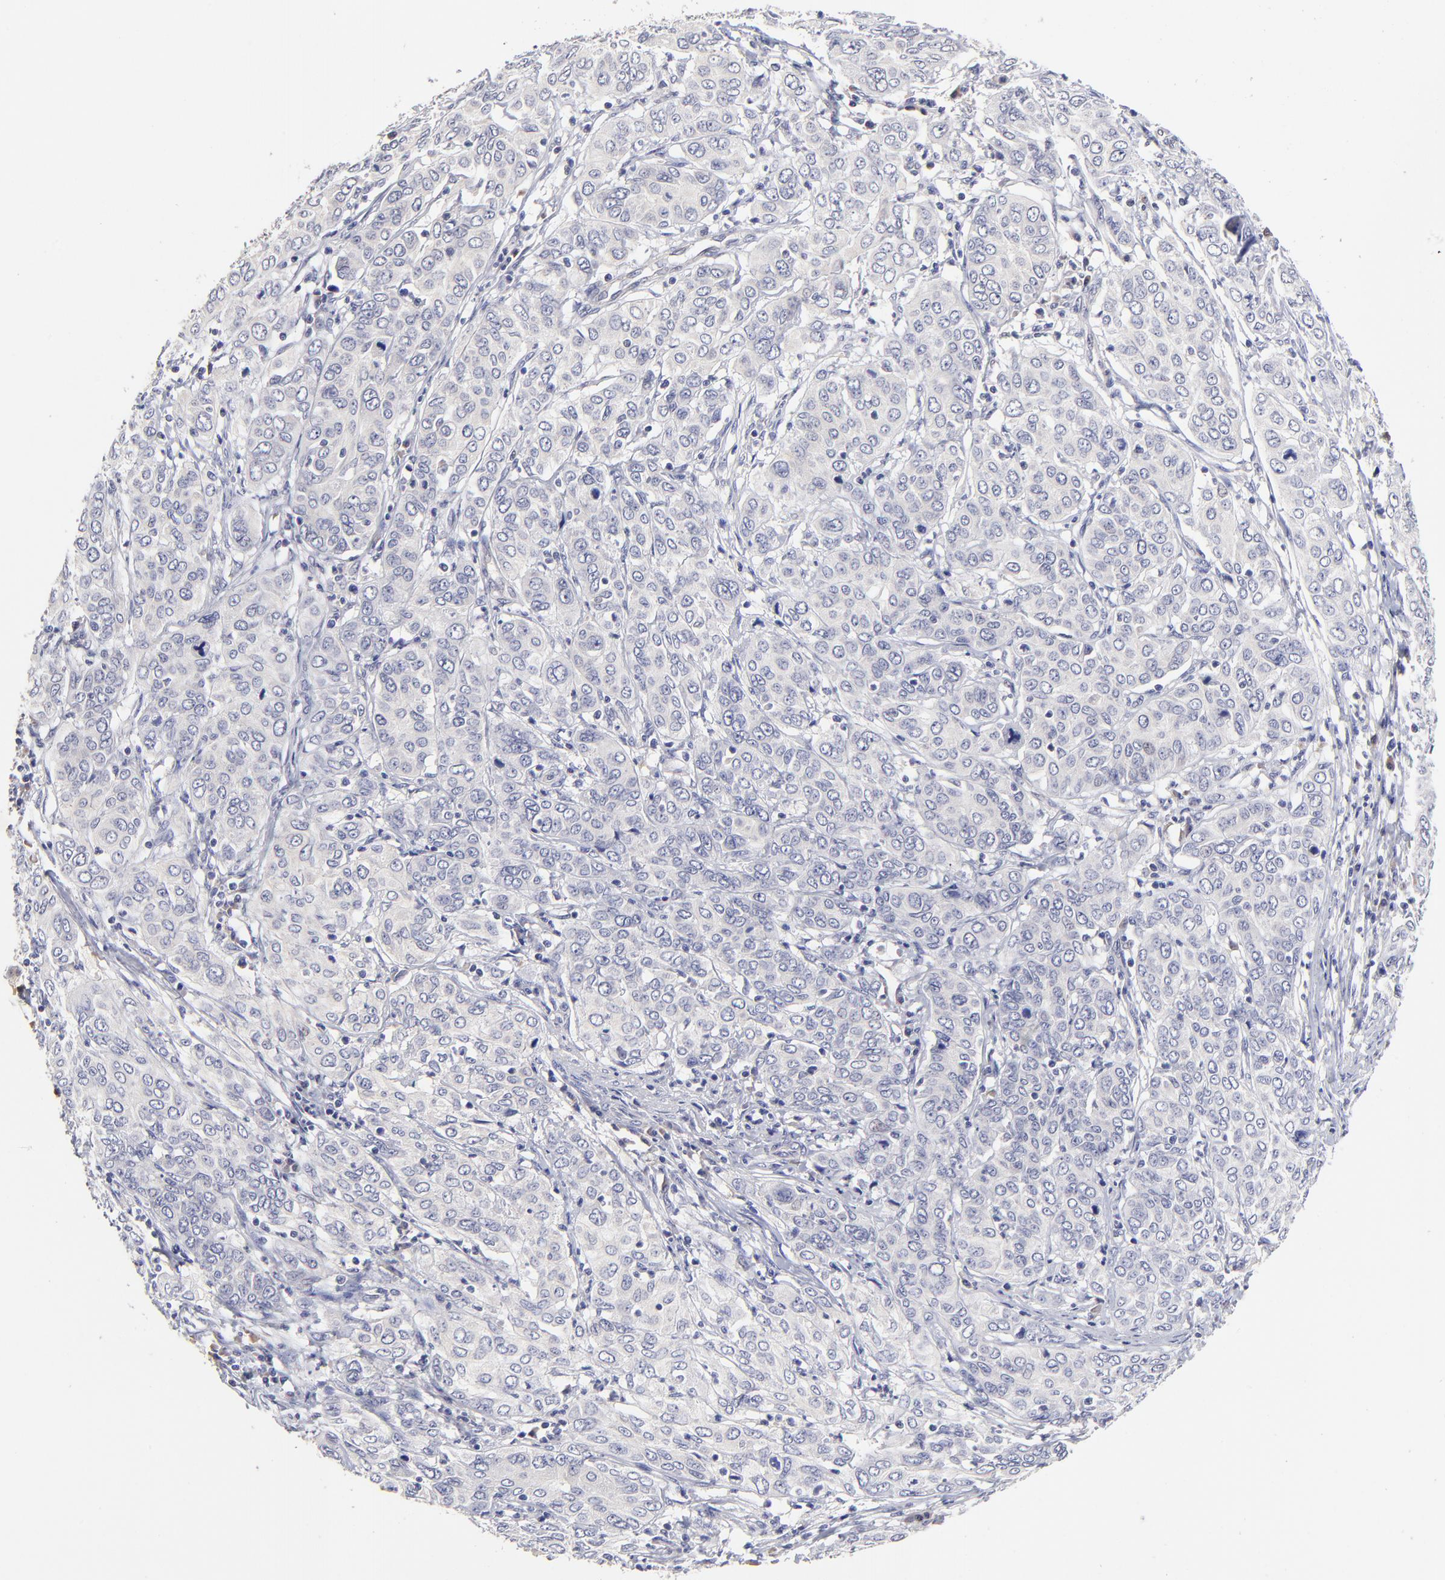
{"staining": {"intensity": "weak", "quantity": "<25%", "location": "nuclear"}, "tissue": "cervical cancer", "cell_type": "Tumor cells", "image_type": "cancer", "snomed": [{"axis": "morphology", "description": "Squamous cell carcinoma, NOS"}, {"axis": "topography", "description": "Cervix"}], "caption": "This is an immunohistochemistry (IHC) histopathology image of human cervical squamous cell carcinoma. There is no staining in tumor cells.", "gene": "ZNF10", "patient": {"sex": "female", "age": 38}}